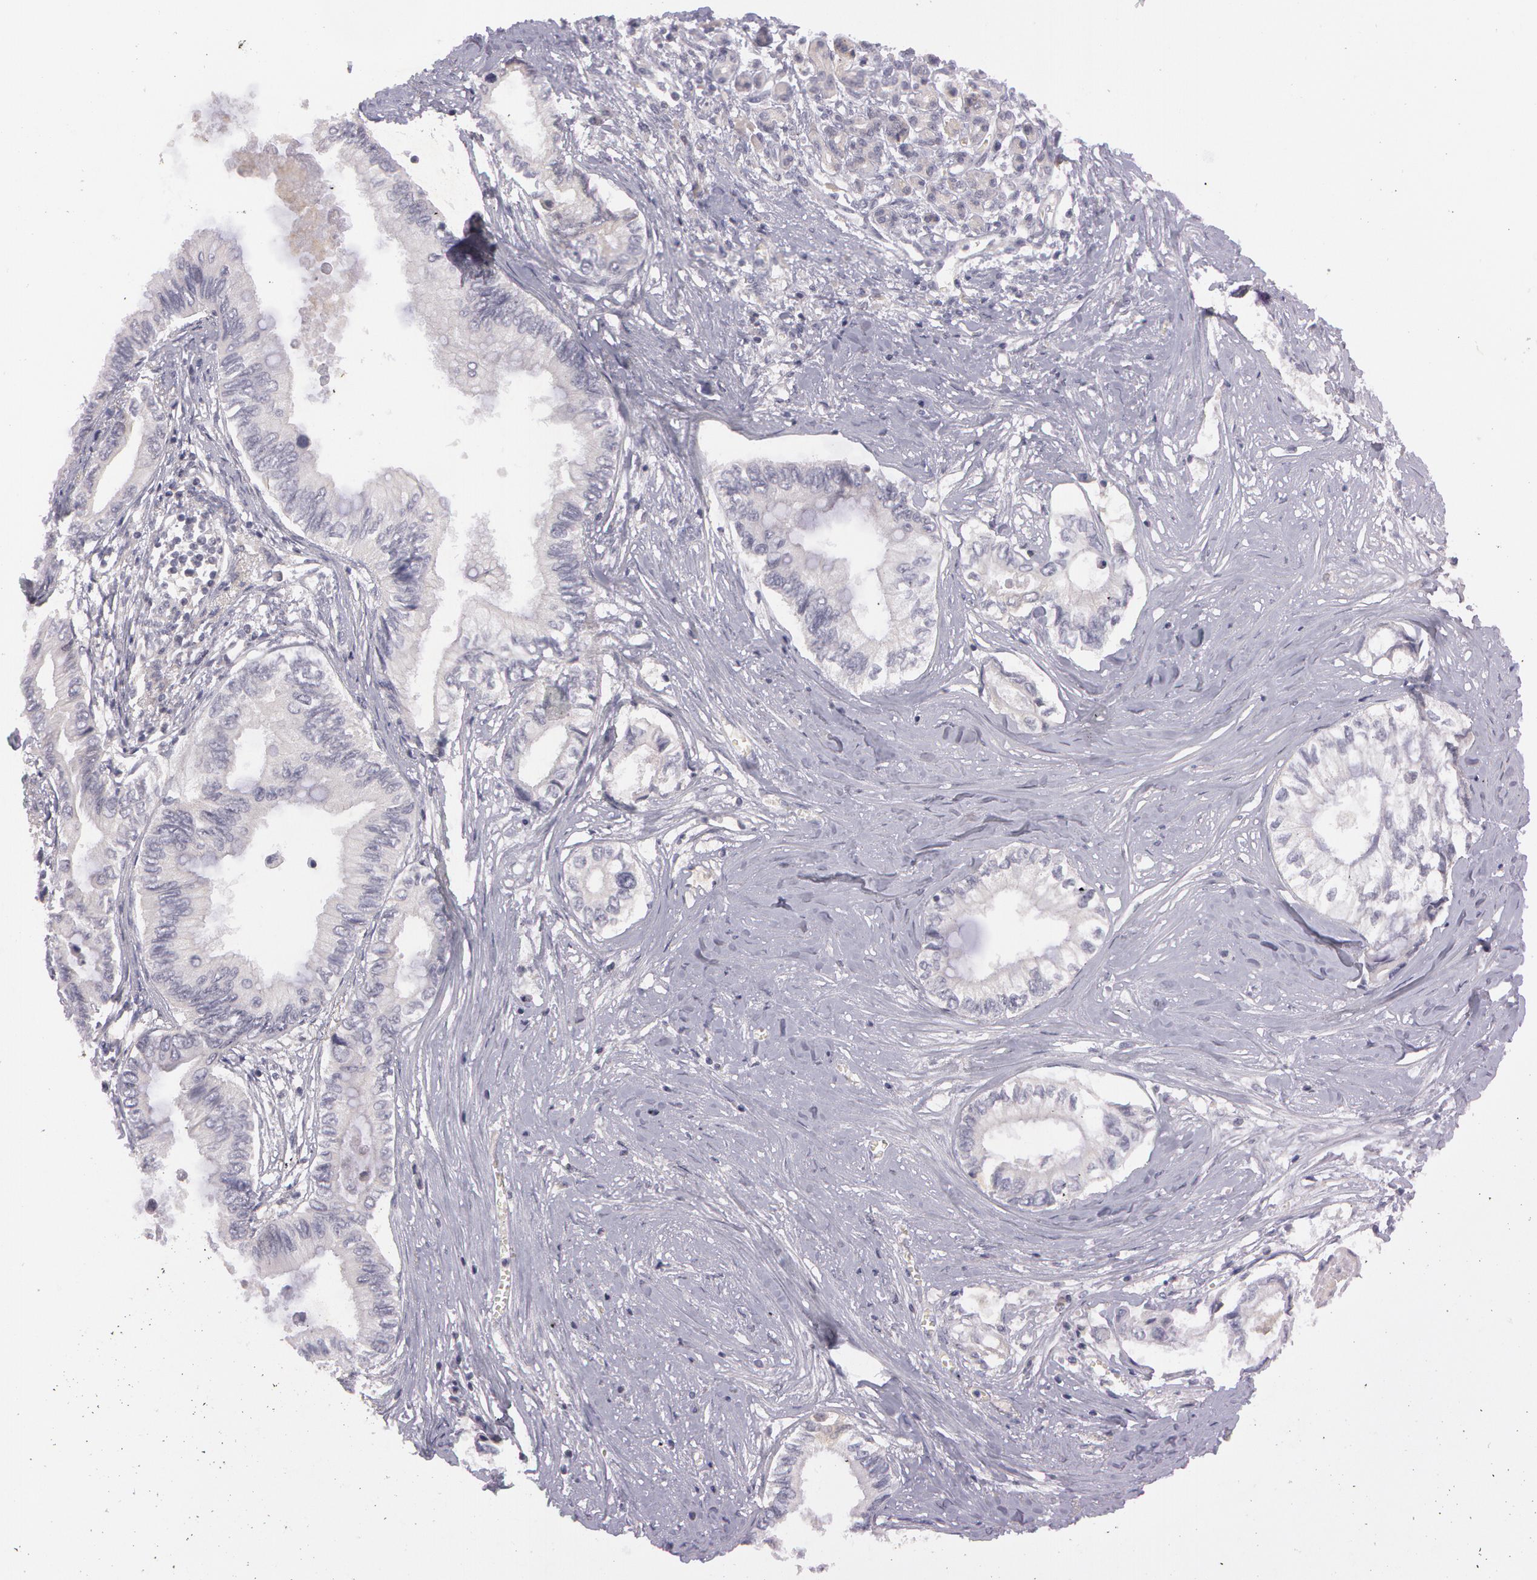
{"staining": {"intensity": "negative", "quantity": "none", "location": "none"}, "tissue": "pancreatic cancer", "cell_type": "Tumor cells", "image_type": "cancer", "snomed": [{"axis": "morphology", "description": "Adenocarcinoma, NOS"}, {"axis": "topography", "description": "Pancreas"}], "caption": "Adenocarcinoma (pancreatic) was stained to show a protein in brown. There is no significant staining in tumor cells.", "gene": "MXRA5", "patient": {"sex": "female", "age": 66}}